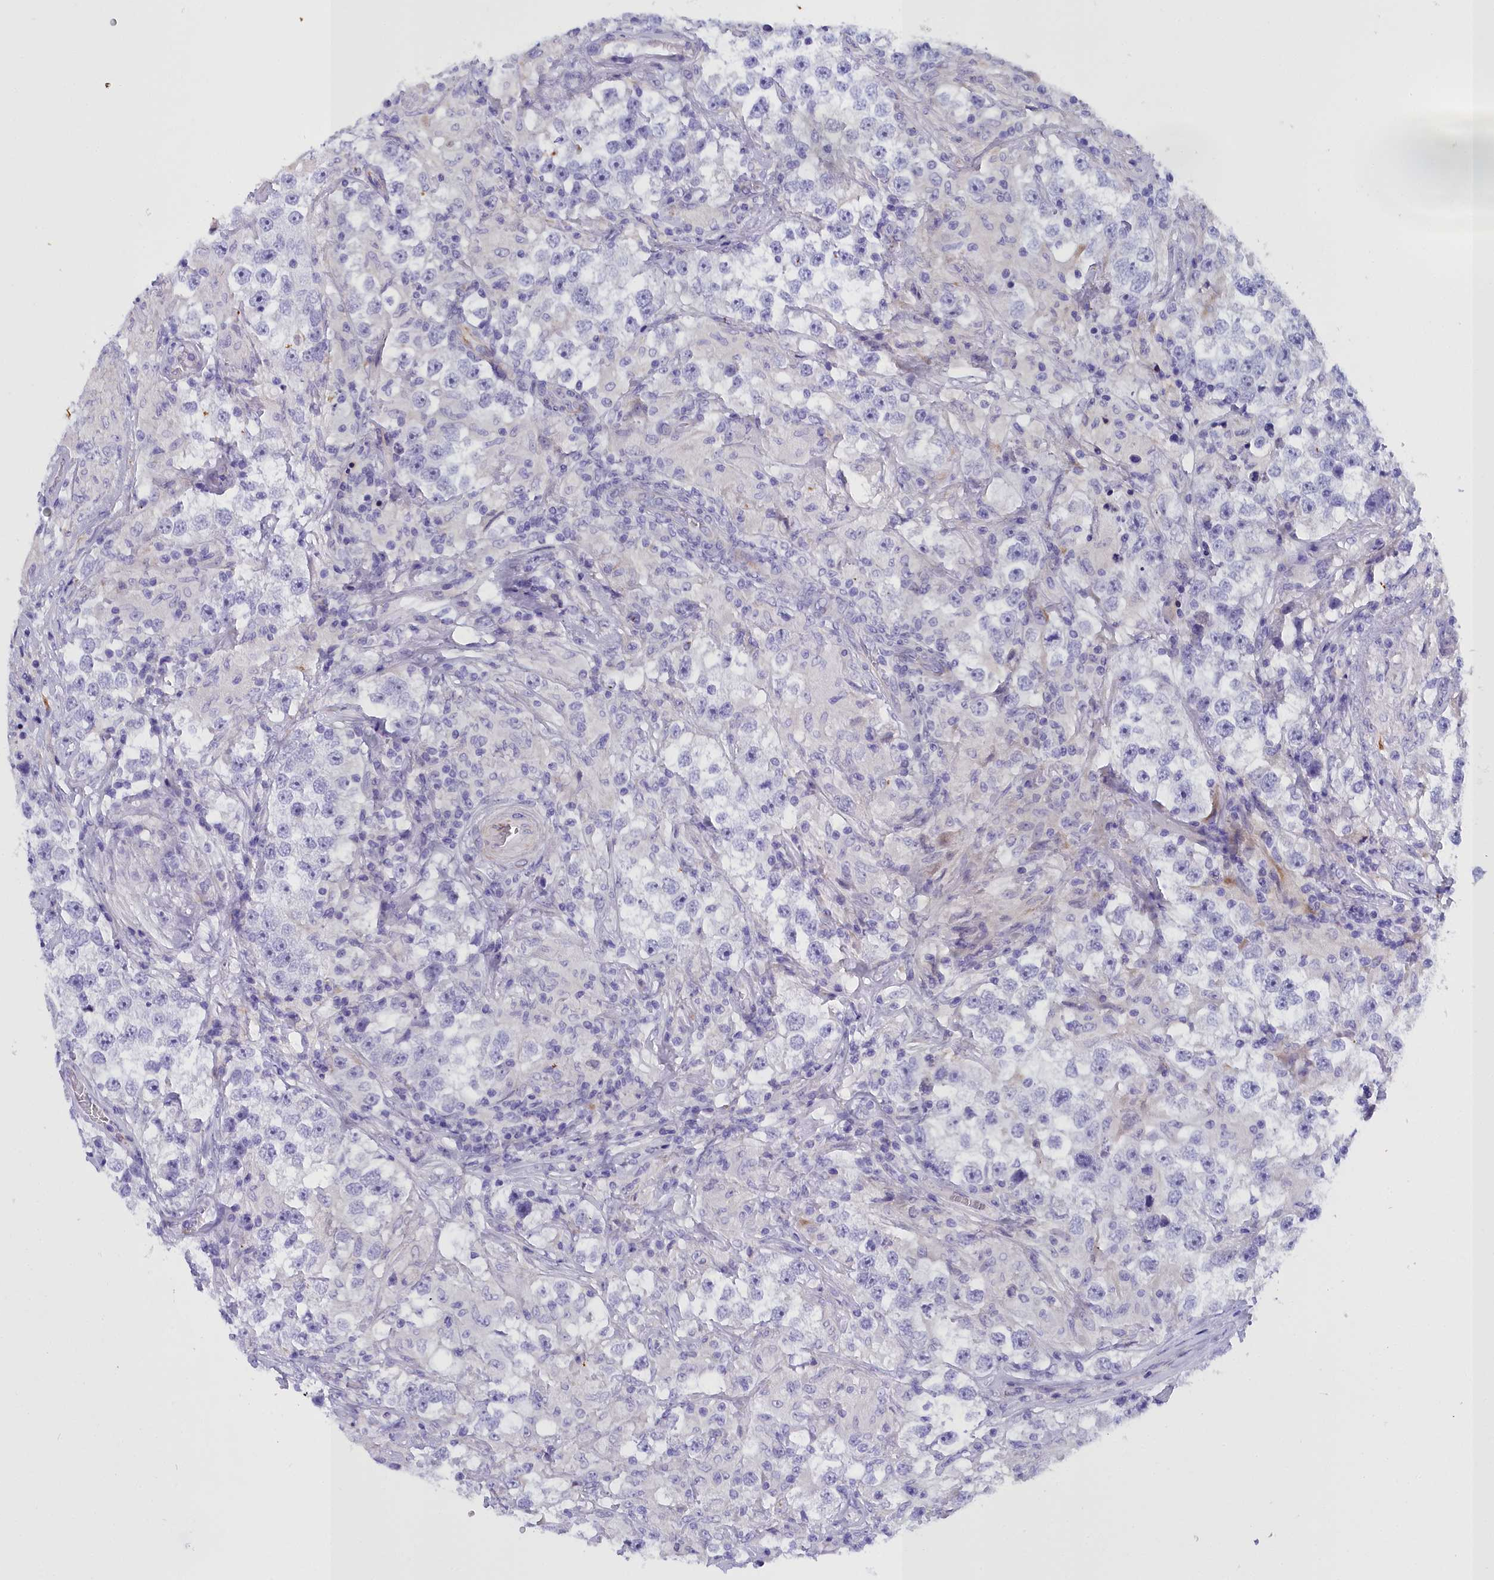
{"staining": {"intensity": "negative", "quantity": "none", "location": "none"}, "tissue": "testis cancer", "cell_type": "Tumor cells", "image_type": "cancer", "snomed": [{"axis": "morphology", "description": "Seminoma, NOS"}, {"axis": "topography", "description": "Testis"}], "caption": "Image shows no significant protein staining in tumor cells of seminoma (testis).", "gene": "TIMM22", "patient": {"sex": "male", "age": 46}}